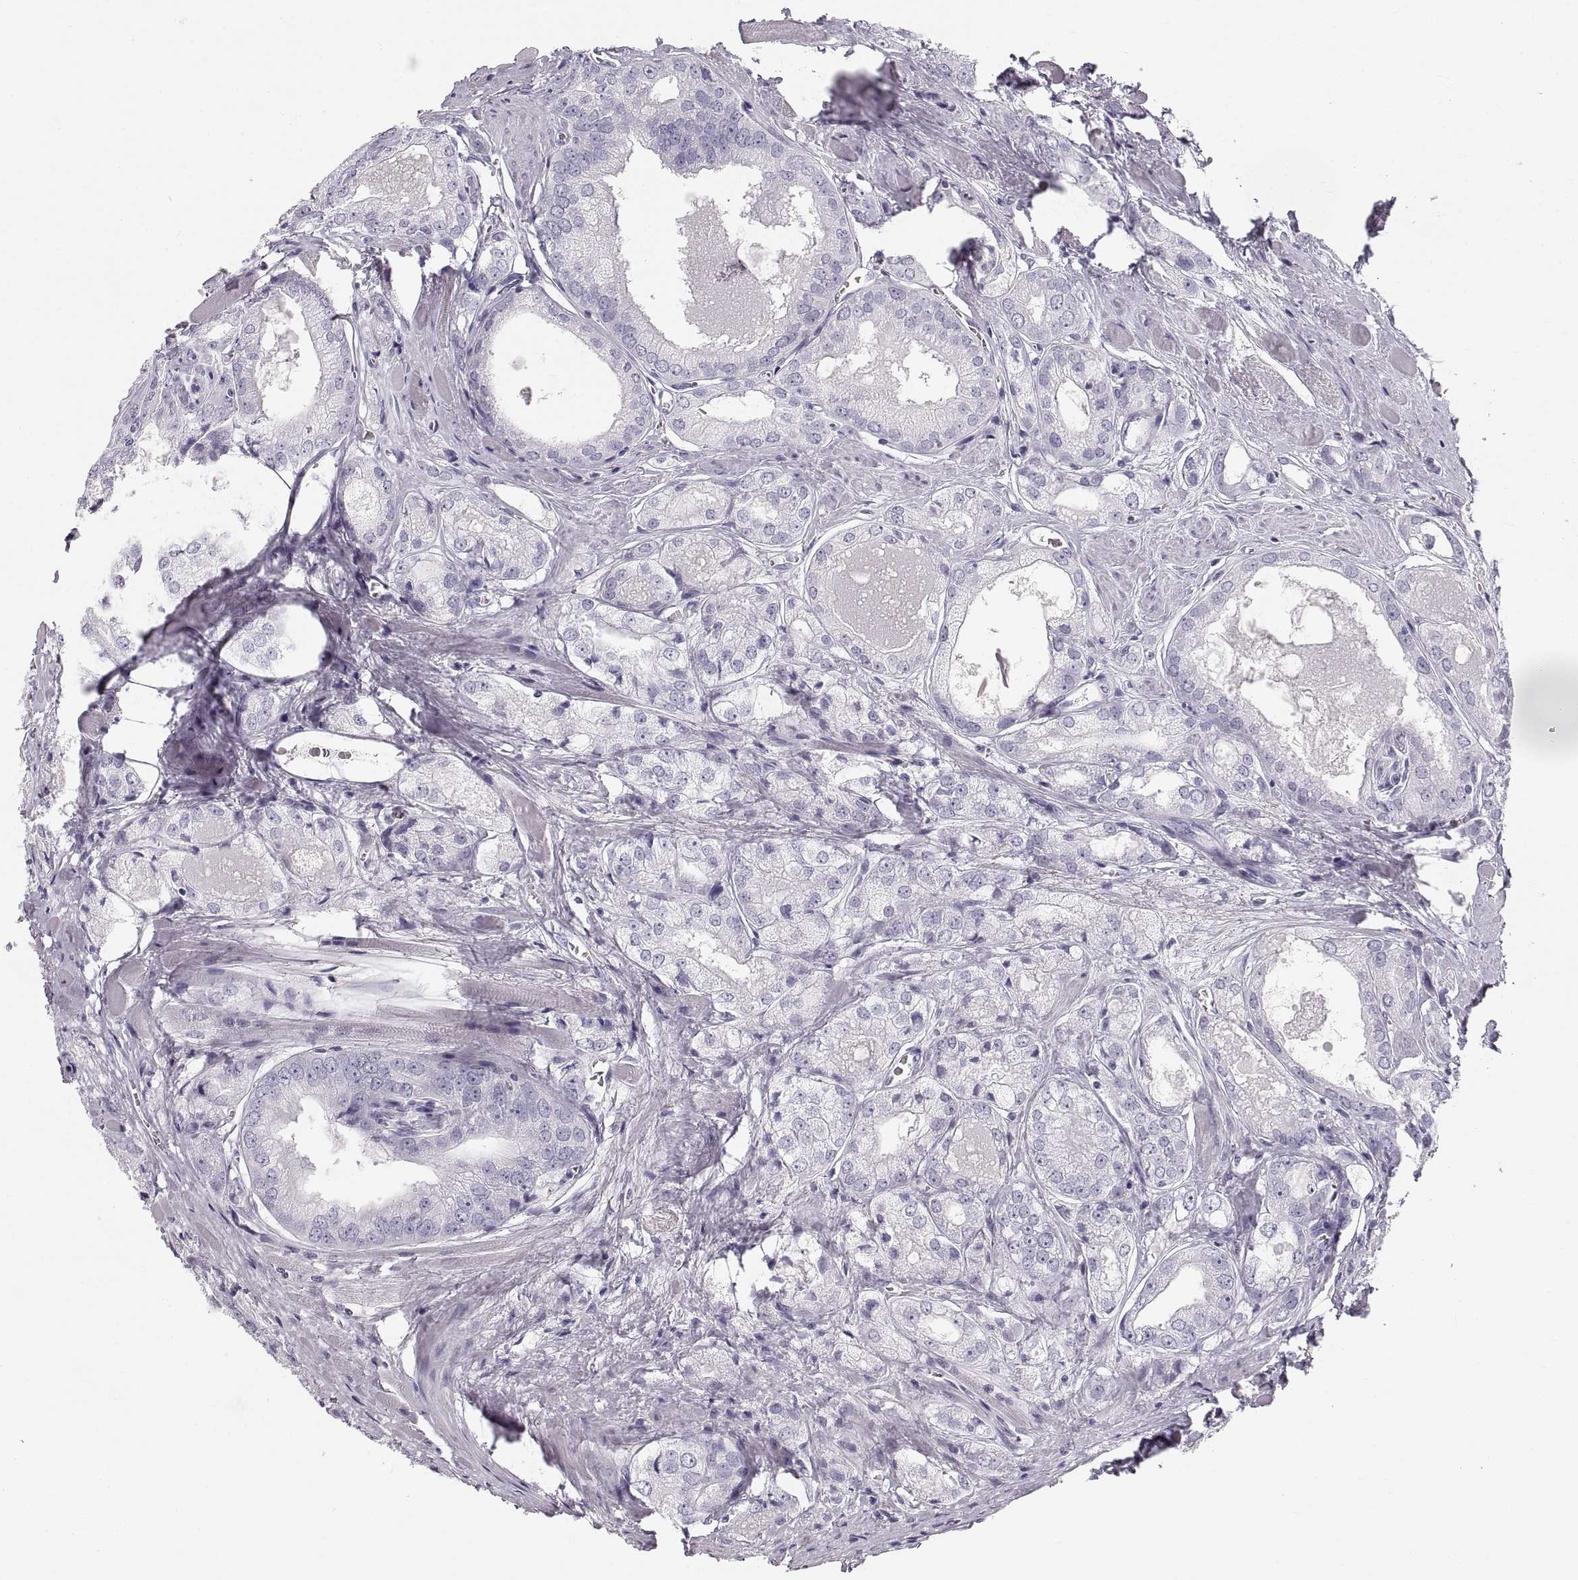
{"staining": {"intensity": "negative", "quantity": "none", "location": "none"}, "tissue": "prostate cancer", "cell_type": "Tumor cells", "image_type": "cancer", "snomed": [{"axis": "morphology", "description": "Adenocarcinoma, NOS"}, {"axis": "morphology", "description": "Adenocarcinoma, High grade"}, {"axis": "topography", "description": "Prostate"}], "caption": "The immunohistochemistry (IHC) micrograph has no significant expression in tumor cells of prostate adenocarcinoma tissue.", "gene": "CRYAA", "patient": {"sex": "male", "age": 70}}